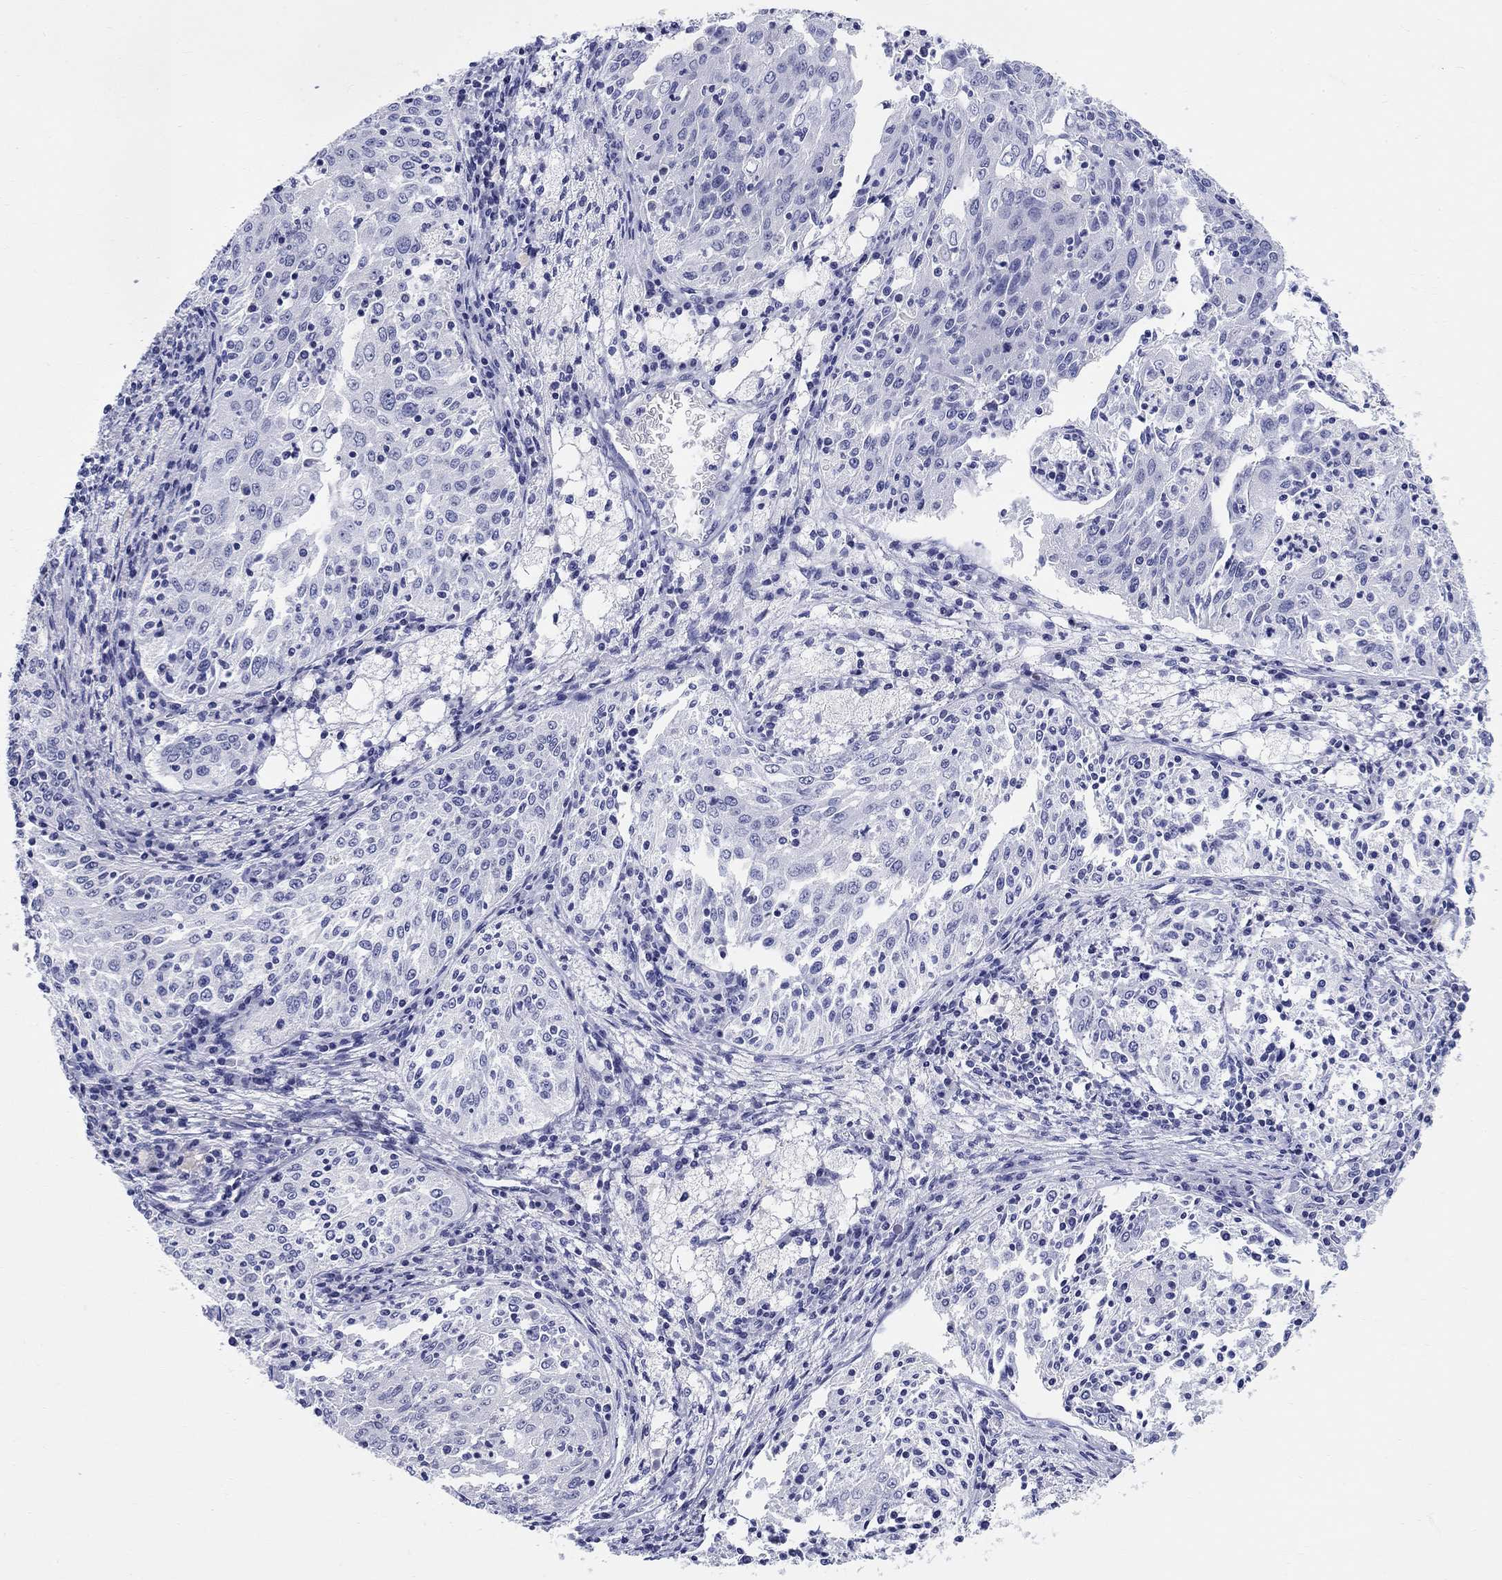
{"staining": {"intensity": "negative", "quantity": "none", "location": "none"}, "tissue": "cervical cancer", "cell_type": "Tumor cells", "image_type": "cancer", "snomed": [{"axis": "morphology", "description": "Squamous cell carcinoma, NOS"}, {"axis": "topography", "description": "Cervix"}], "caption": "A high-resolution histopathology image shows IHC staining of cervical cancer (squamous cell carcinoma), which demonstrates no significant expression in tumor cells.", "gene": "LAMP5", "patient": {"sex": "female", "age": 41}}